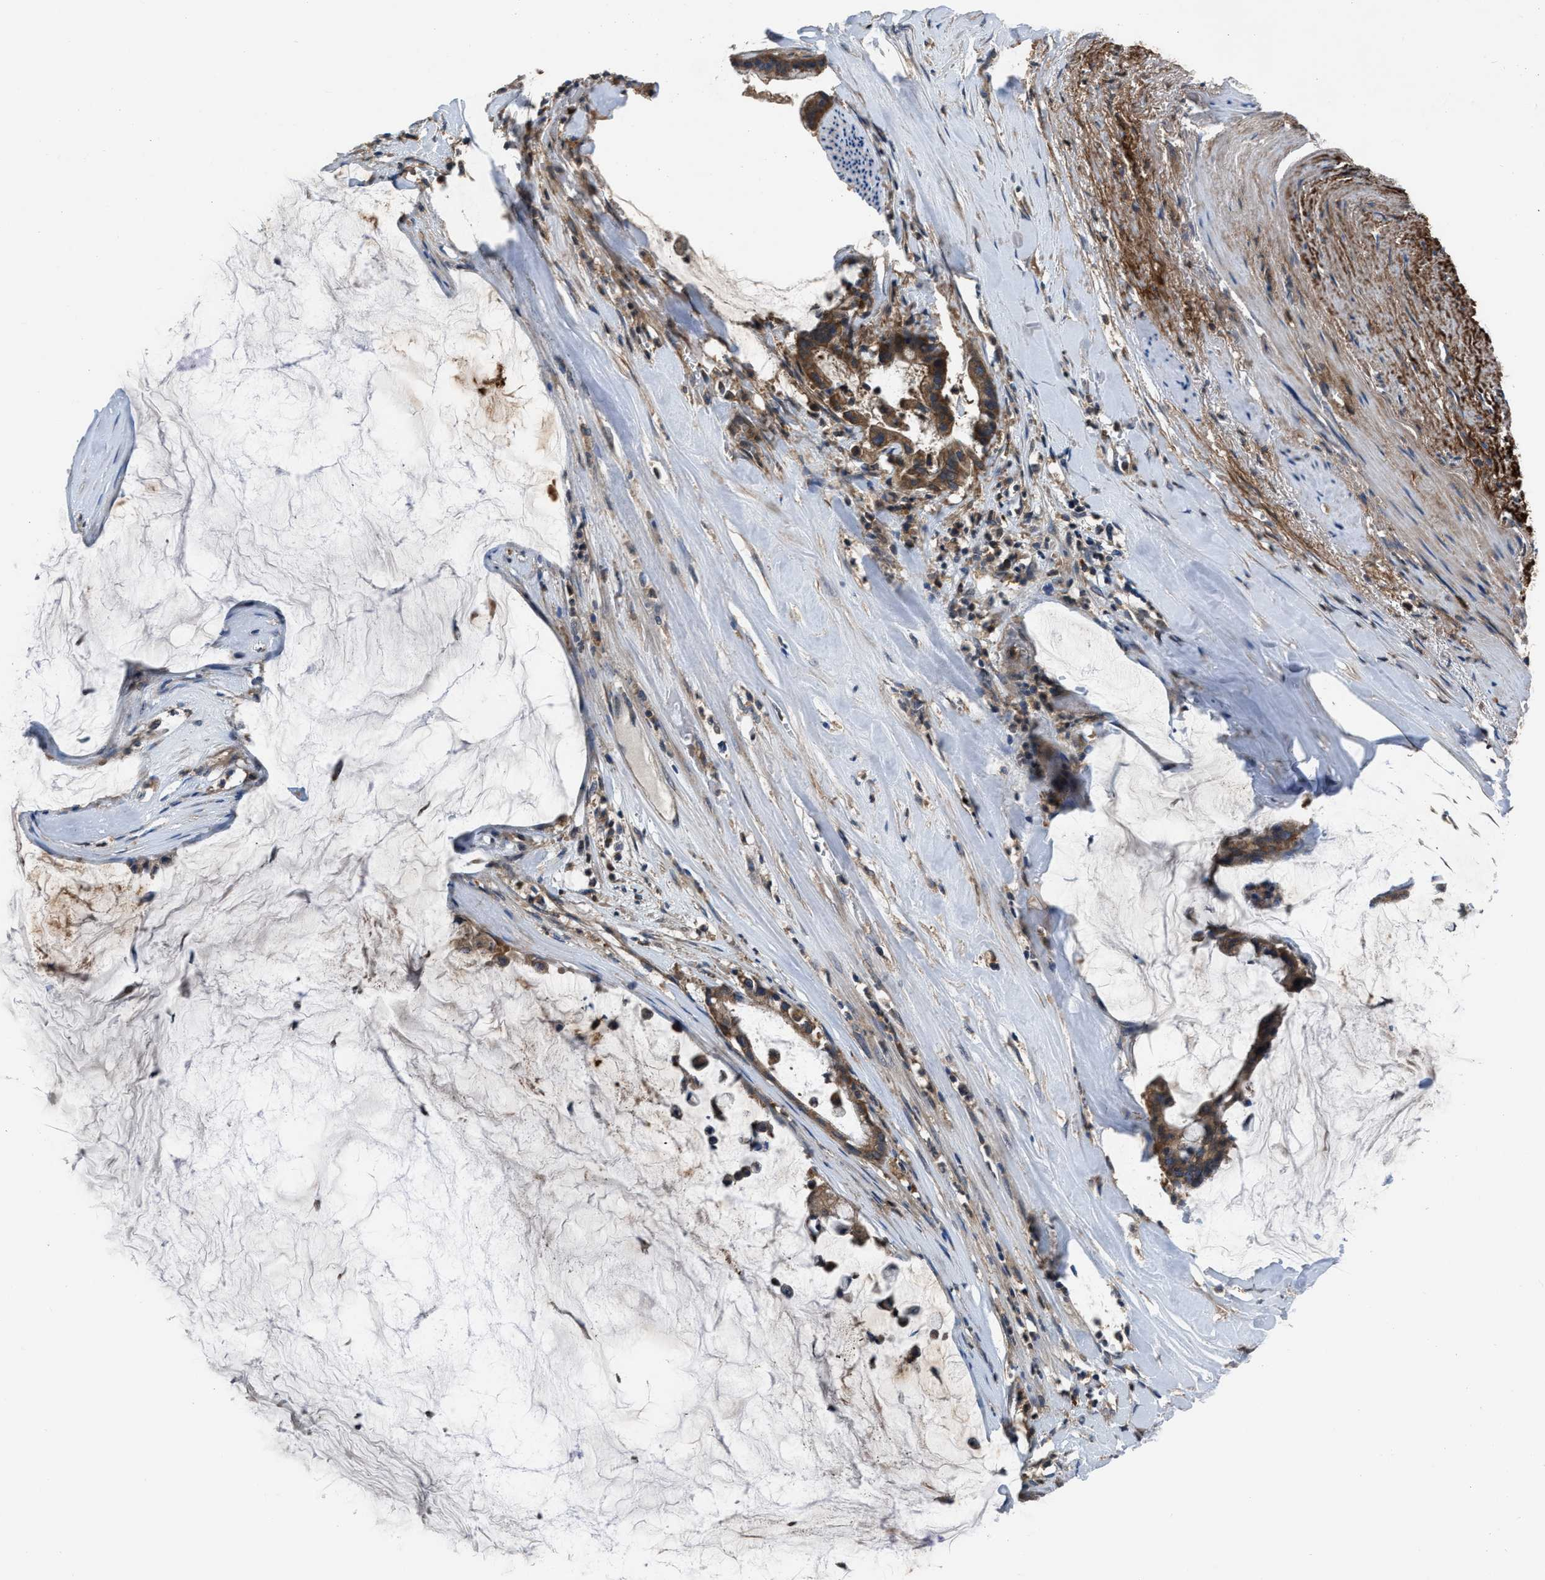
{"staining": {"intensity": "moderate", "quantity": ">75%", "location": "cytoplasmic/membranous"}, "tissue": "pancreatic cancer", "cell_type": "Tumor cells", "image_type": "cancer", "snomed": [{"axis": "morphology", "description": "Adenocarcinoma, NOS"}, {"axis": "topography", "description": "Pancreas"}], "caption": "This is an image of immunohistochemistry (IHC) staining of pancreatic adenocarcinoma, which shows moderate expression in the cytoplasmic/membranous of tumor cells.", "gene": "USP25", "patient": {"sex": "male", "age": 41}}